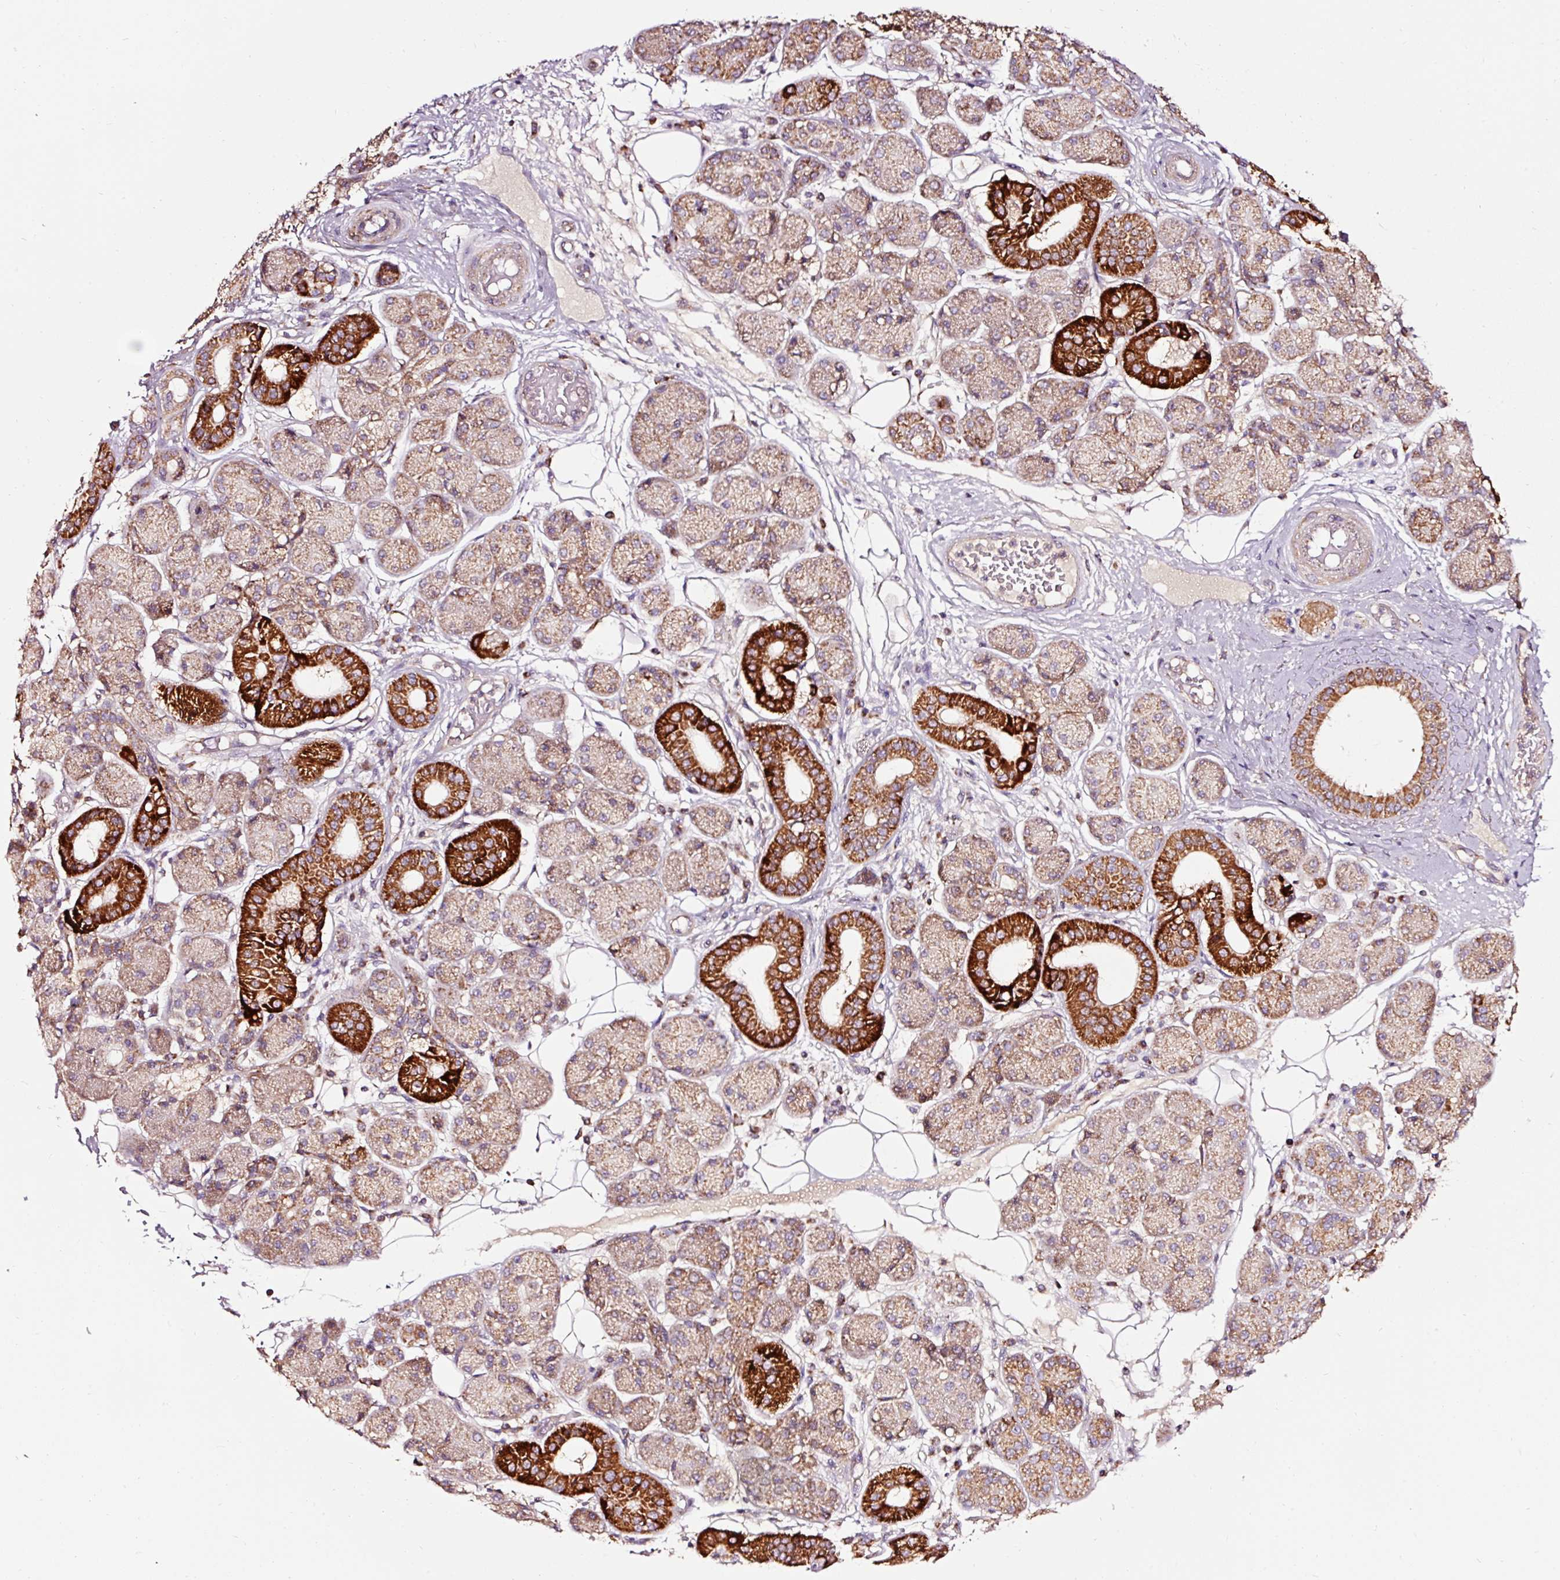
{"staining": {"intensity": "strong", "quantity": "25%-75%", "location": "cytoplasmic/membranous"}, "tissue": "salivary gland", "cell_type": "Glandular cells", "image_type": "normal", "snomed": [{"axis": "morphology", "description": "Squamous cell carcinoma, NOS"}, {"axis": "topography", "description": "Skin"}, {"axis": "topography", "description": "Head-Neck"}], "caption": "Immunohistochemistry (IHC) of benign human salivary gland displays high levels of strong cytoplasmic/membranous staining in approximately 25%-75% of glandular cells.", "gene": "TPM1", "patient": {"sex": "male", "age": 80}}